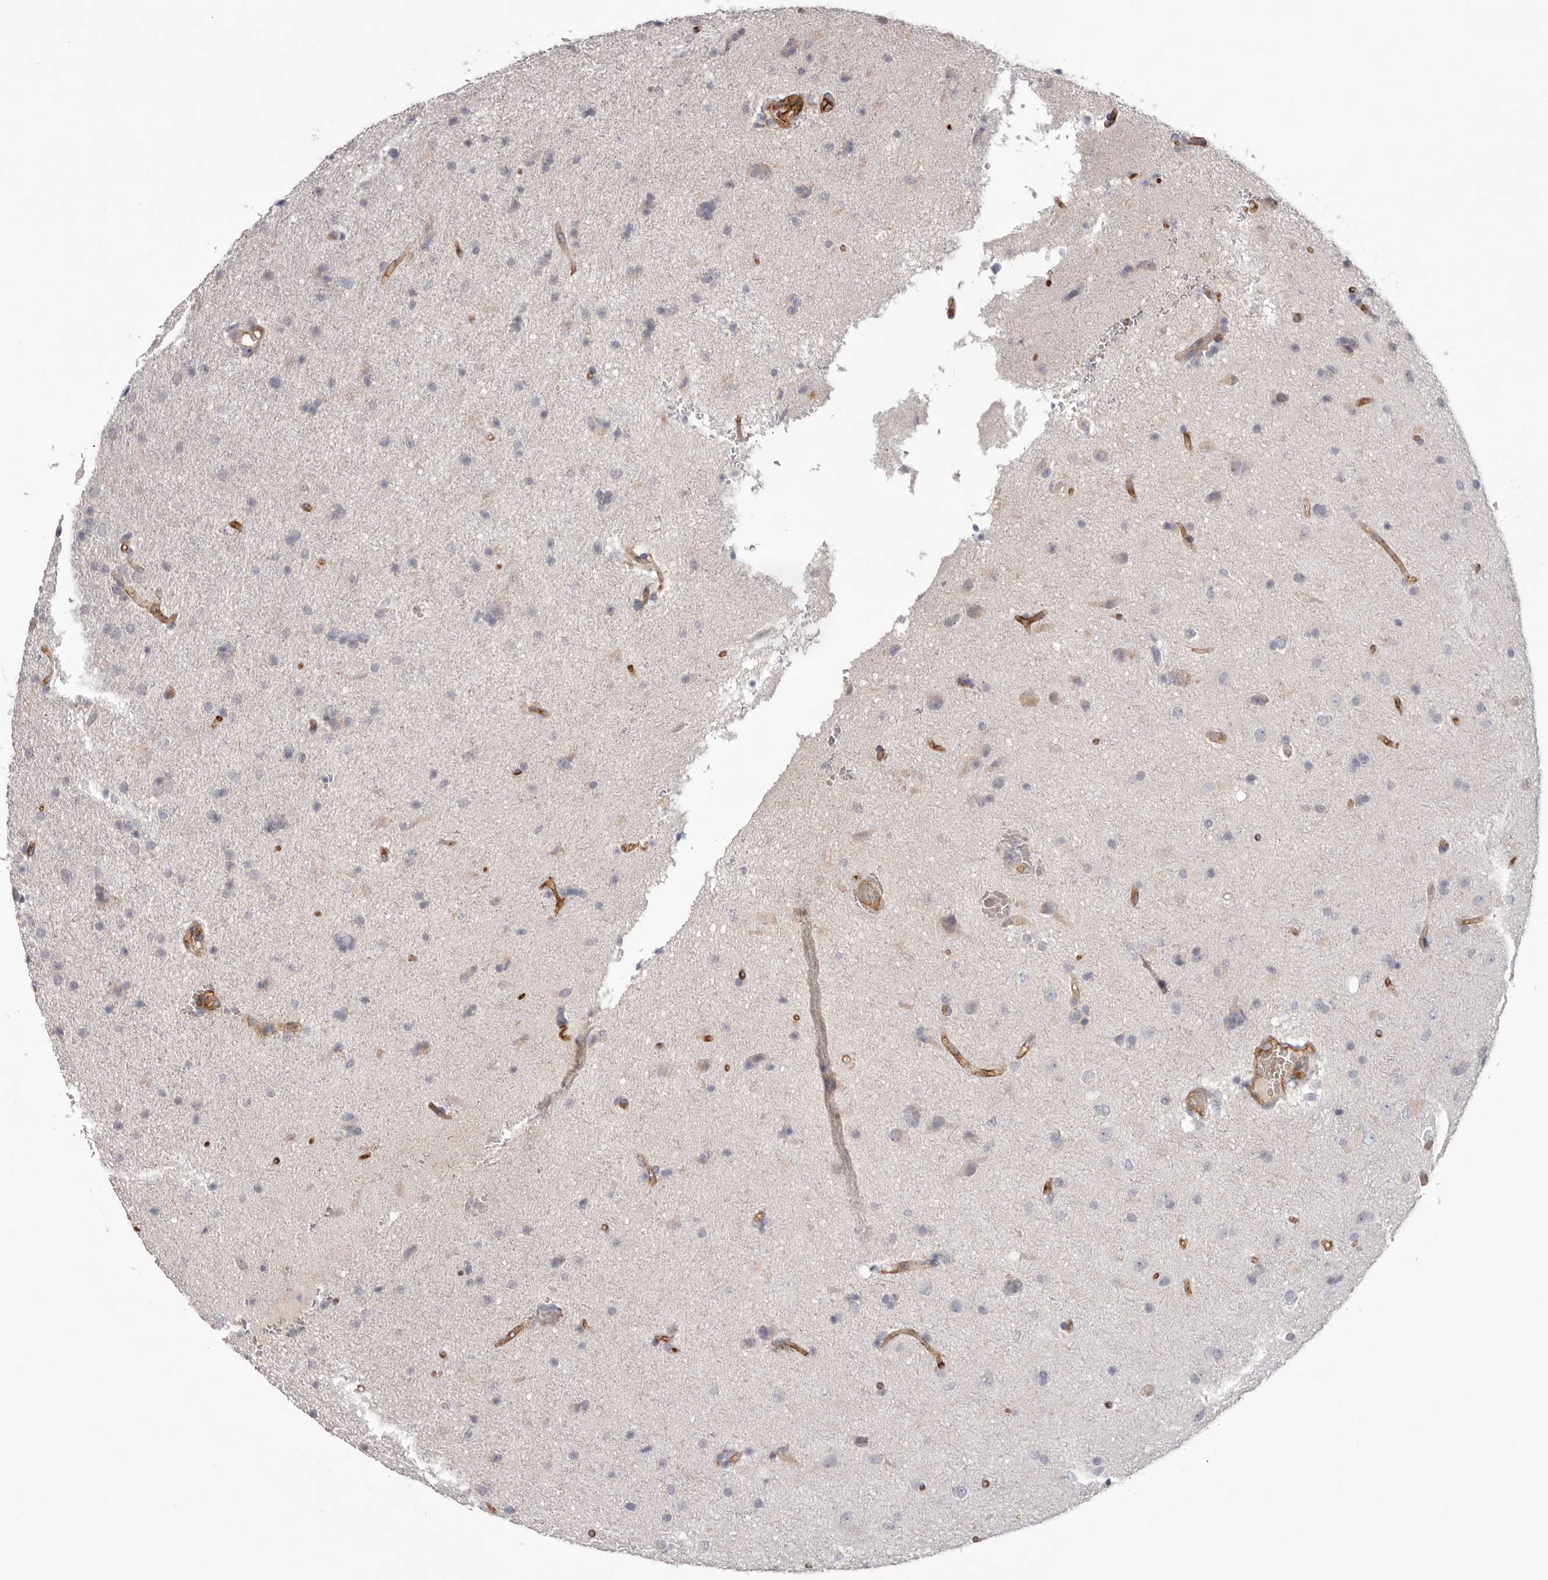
{"staining": {"intensity": "negative", "quantity": "none", "location": "none"}, "tissue": "glioma", "cell_type": "Tumor cells", "image_type": "cancer", "snomed": [{"axis": "morphology", "description": "Glioma, malignant, High grade"}, {"axis": "topography", "description": "Brain"}], "caption": "The immunohistochemistry photomicrograph has no significant positivity in tumor cells of glioma tissue.", "gene": "LRRC66", "patient": {"sex": "male", "age": 72}}